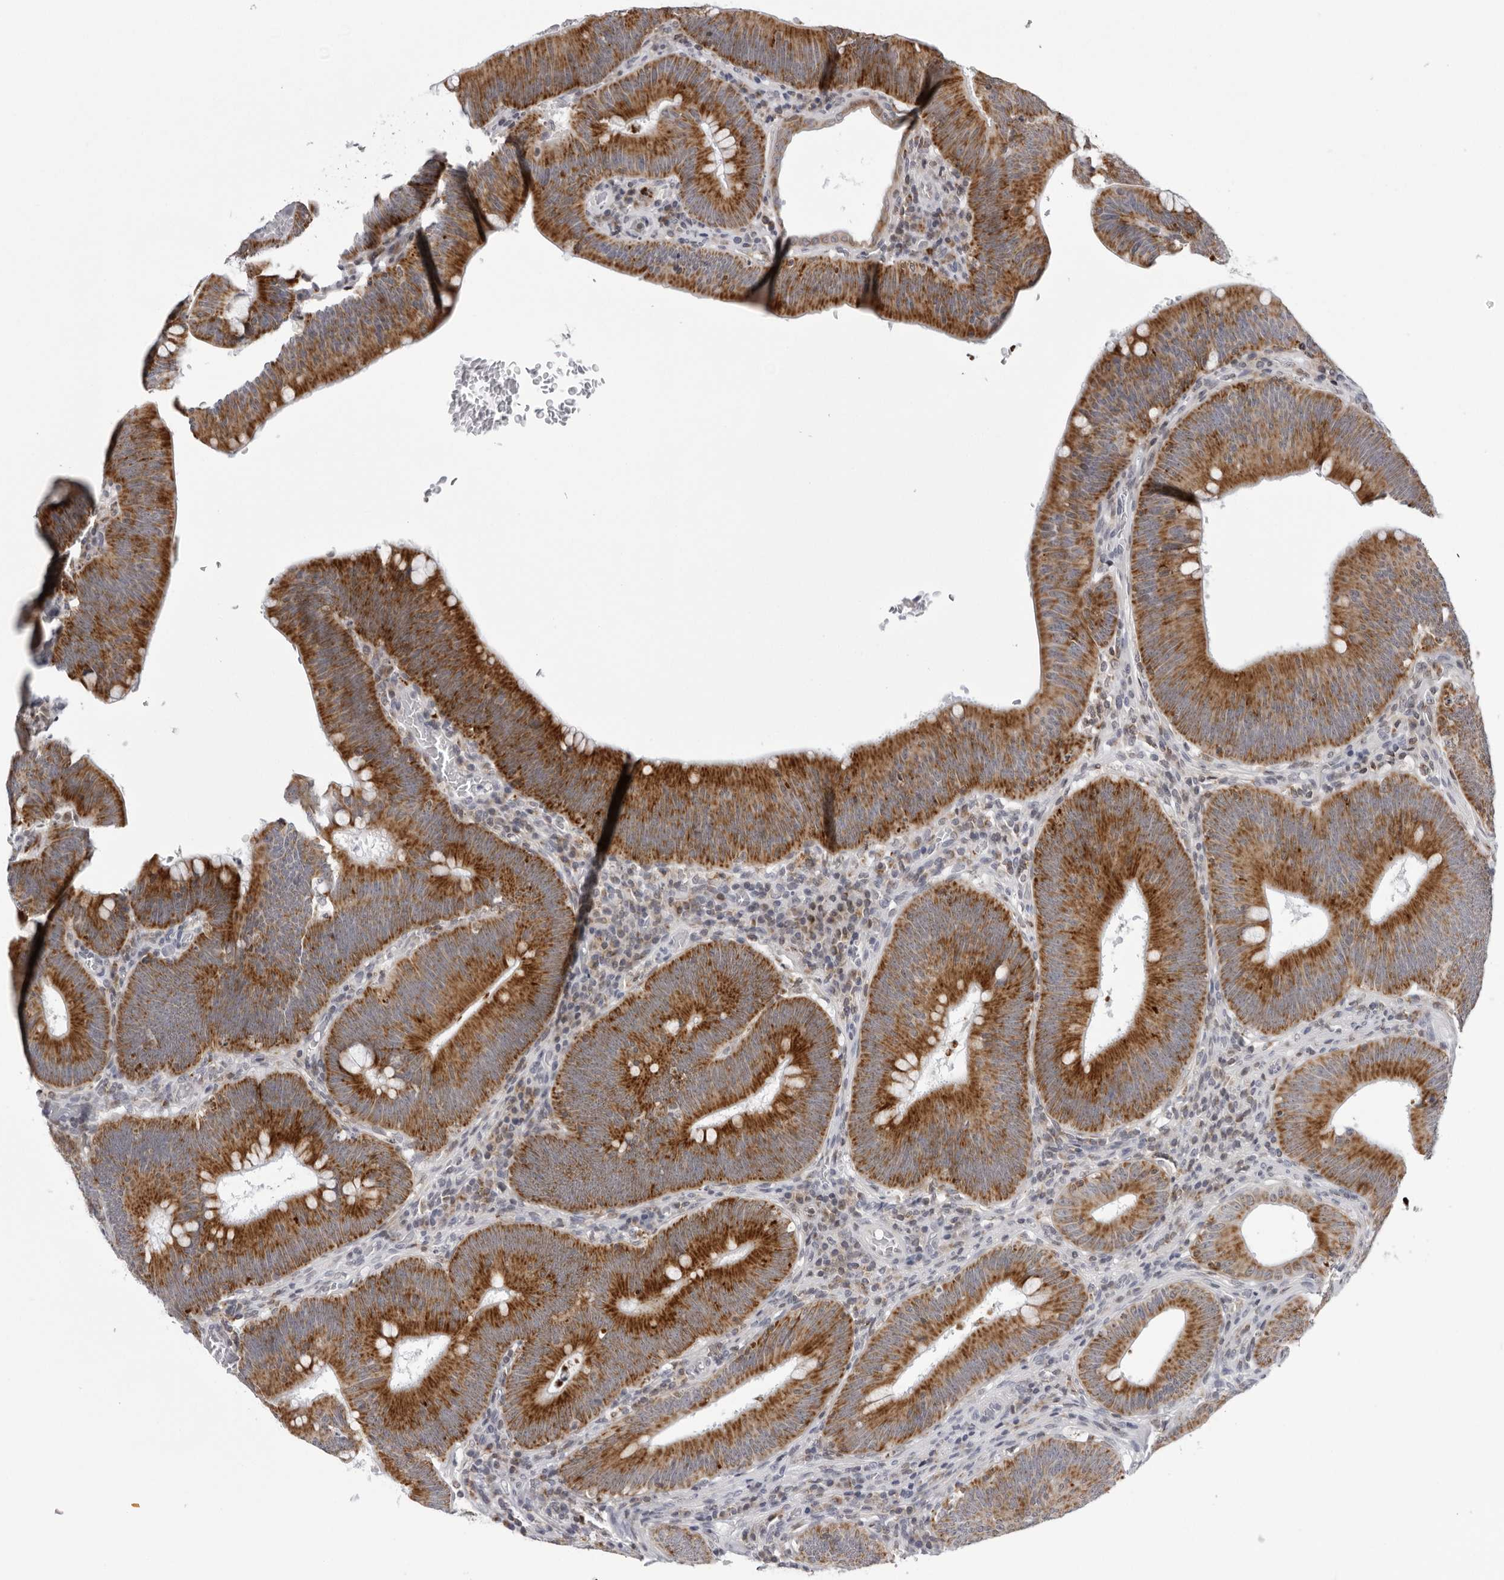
{"staining": {"intensity": "strong", "quantity": ">75%", "location": "cytoplasmic/membranous"}, "tissue": "colorectal cancer", "cell_type": "Tumor cells", "image_type": "cancer", "snomed": [{"axis": "morphology", "description": "Normal tissue, NOS"}, {"axis": "topography", "description": "Colon"}], "caption": "An immunohistochemistry (IHC) histopathology image of tumor tissue is shown. Protein staining in brown labels strong cytoplasmic/membranous positivity in colorectal cancer within tumor cells. Using DAB (3,3'-diaminobenzidine) (brown) and hematoxylin (blue) stains, captured at high magnification using brightfield microscopy.", "gene": "CPT2", "patient": {"sex": "female", "age": 82}}